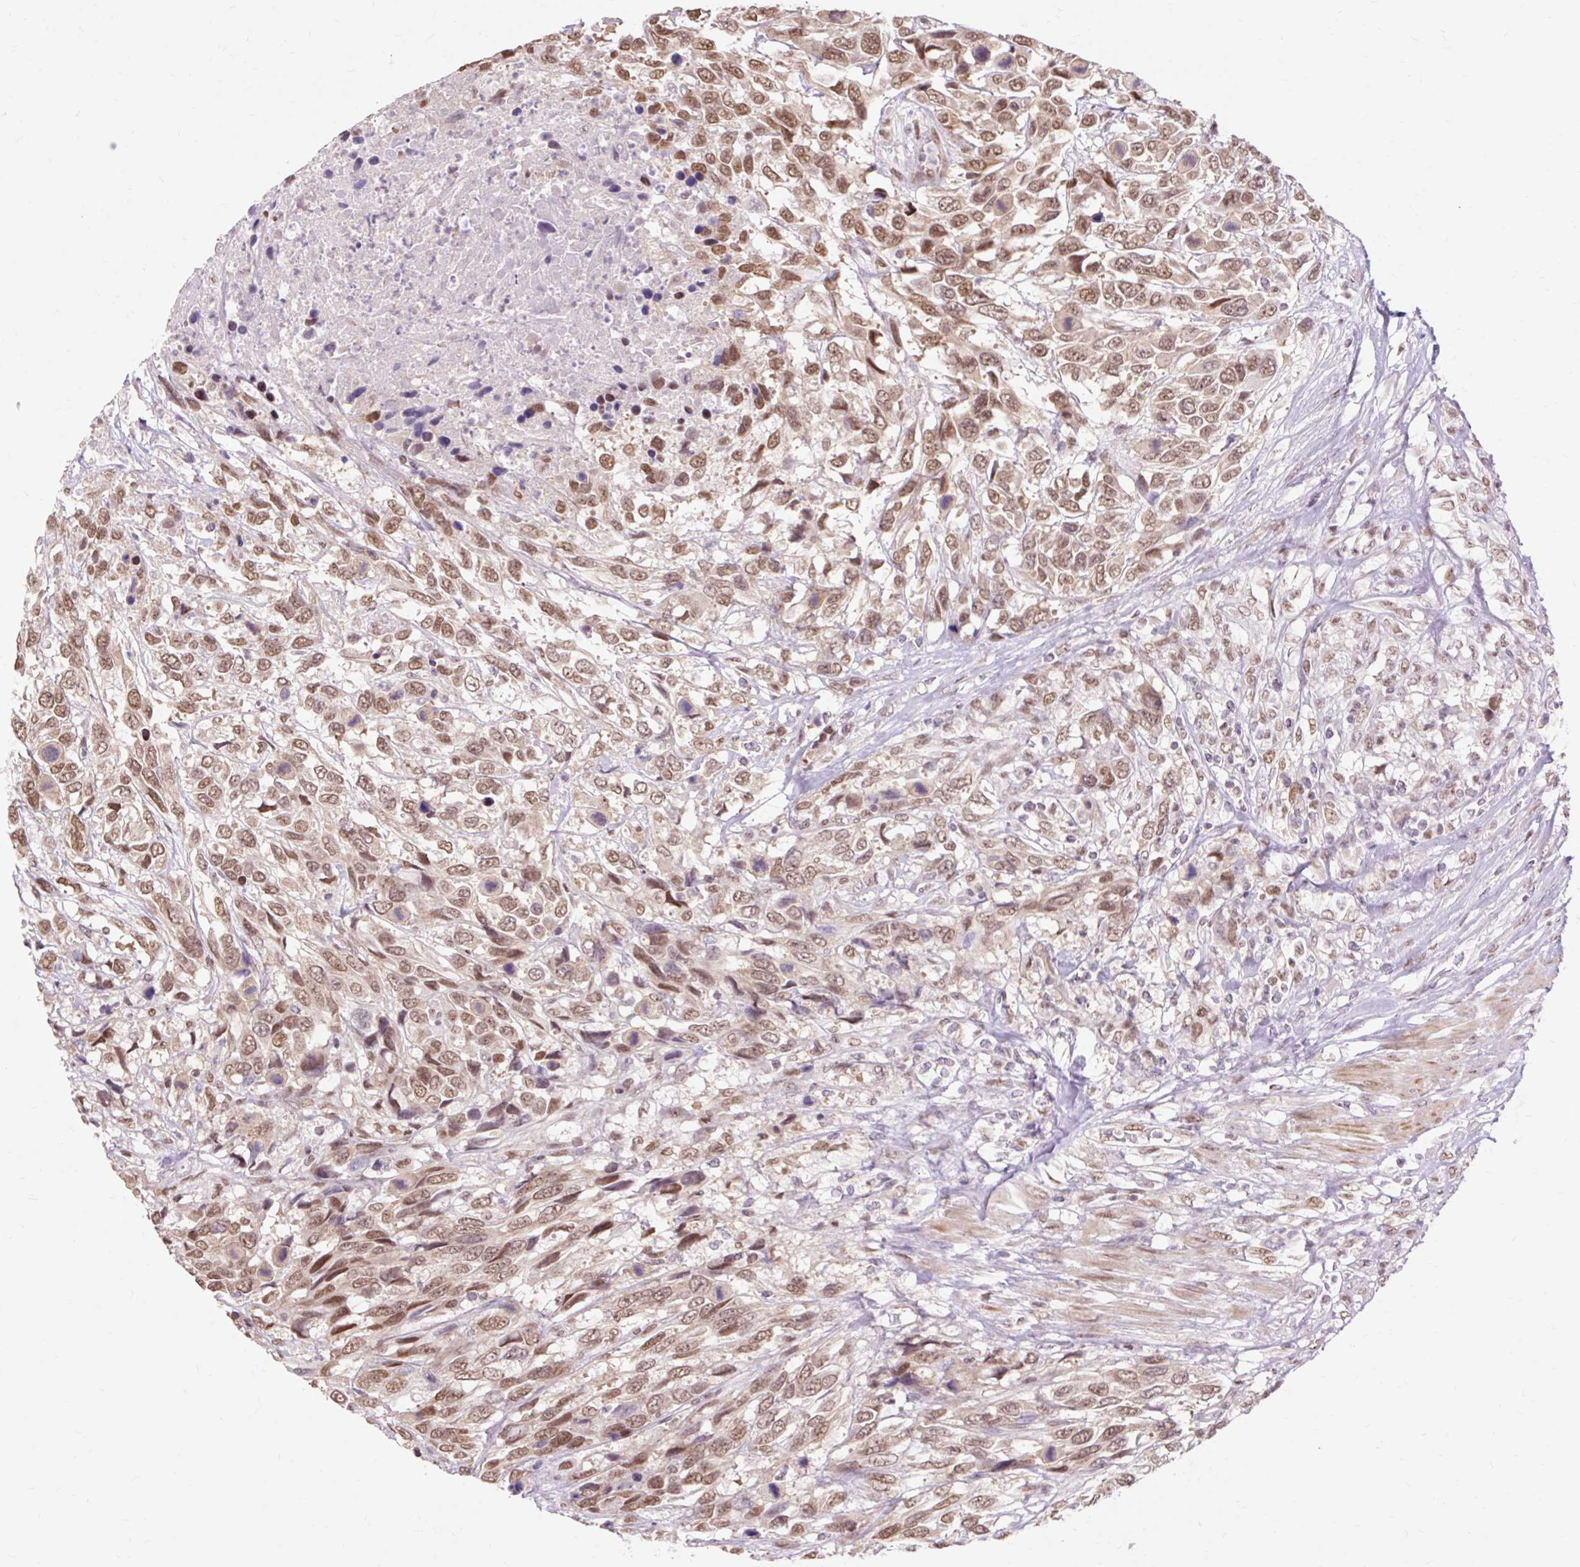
{"staining": {"intensity": "moderate", "quantity": ">75%", "location": "nuclear"}, "tissue": "urothelial cancer", "cell_type": "Tumor cells", "image_type": "cancer", "snomed": [{"axis": "morphology", "description": "Urothelial carcinoma, High grade"}, {"axis": "topography", "description": "Urinary bladder"}], "caption": "Immunohistochemistry (IHC) histopathology image of neoplastic tissue: urothelial cancer stained using immunohistochemistry (IHC) demonstrates medium levels of moderate protein expression localized specifically in the nuclear of tumor cells, appearing as a nuclear brown color.", "gene": "NPIPB12", "patient": {"sex": "female", "age": 70}}